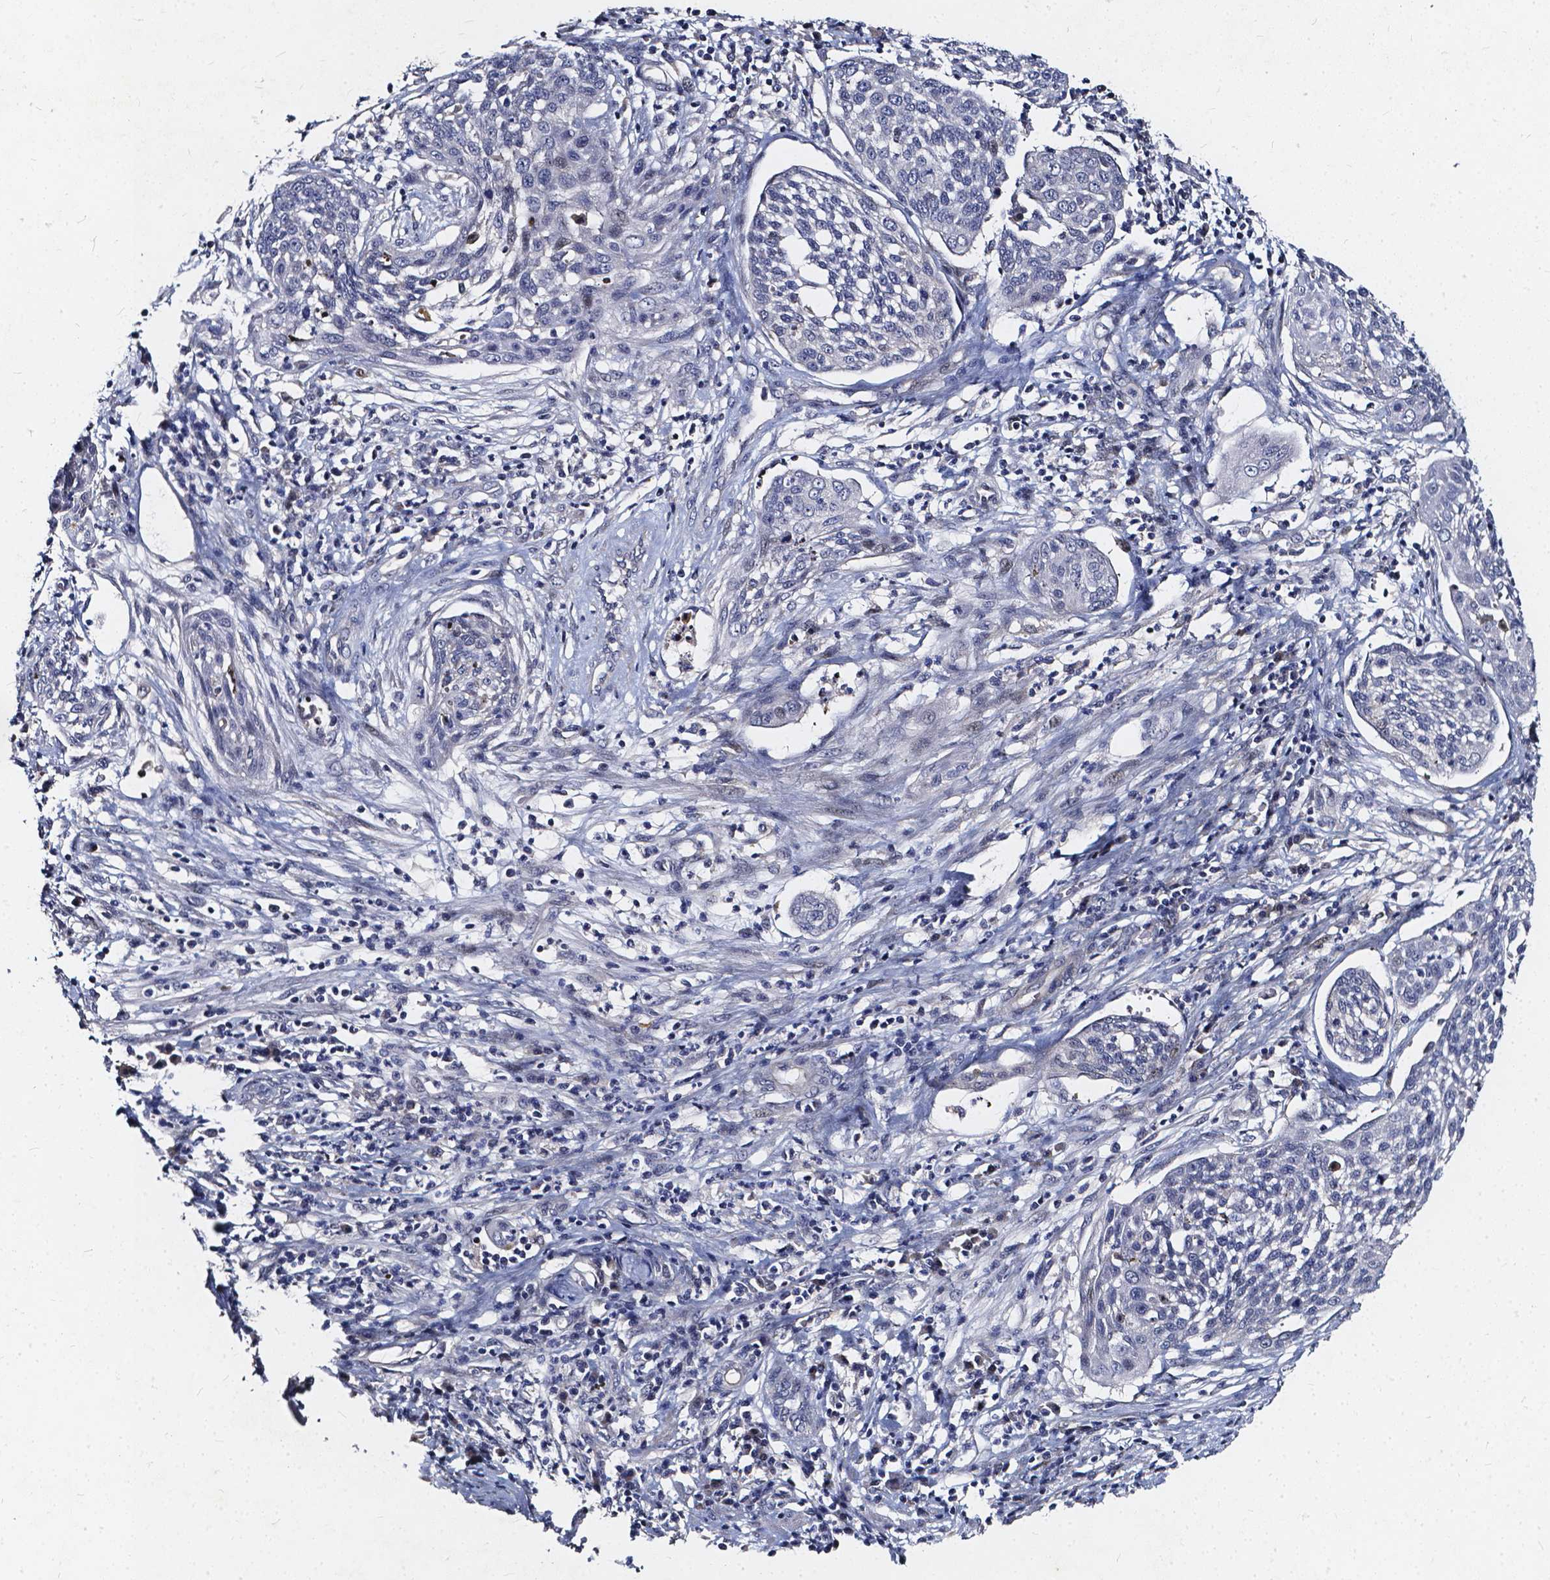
{"staining": {"intensity": "negative", "quantity": "none", "location": "none"}, "tissue": "cervical cancer", "cell_type": "Tumor cells", "image_type": "cancer", "snomed": [{"axis": "morphology", "description": "Squamous cell carcinoma, NOS"}, {"axis": "topography", "description": "Cervix"}], "caption": "Tumor cells show no significant protein expression in cervical cancer.", "gene": "SOWAHA", "patient": {"sex": "female", "age": 34}}